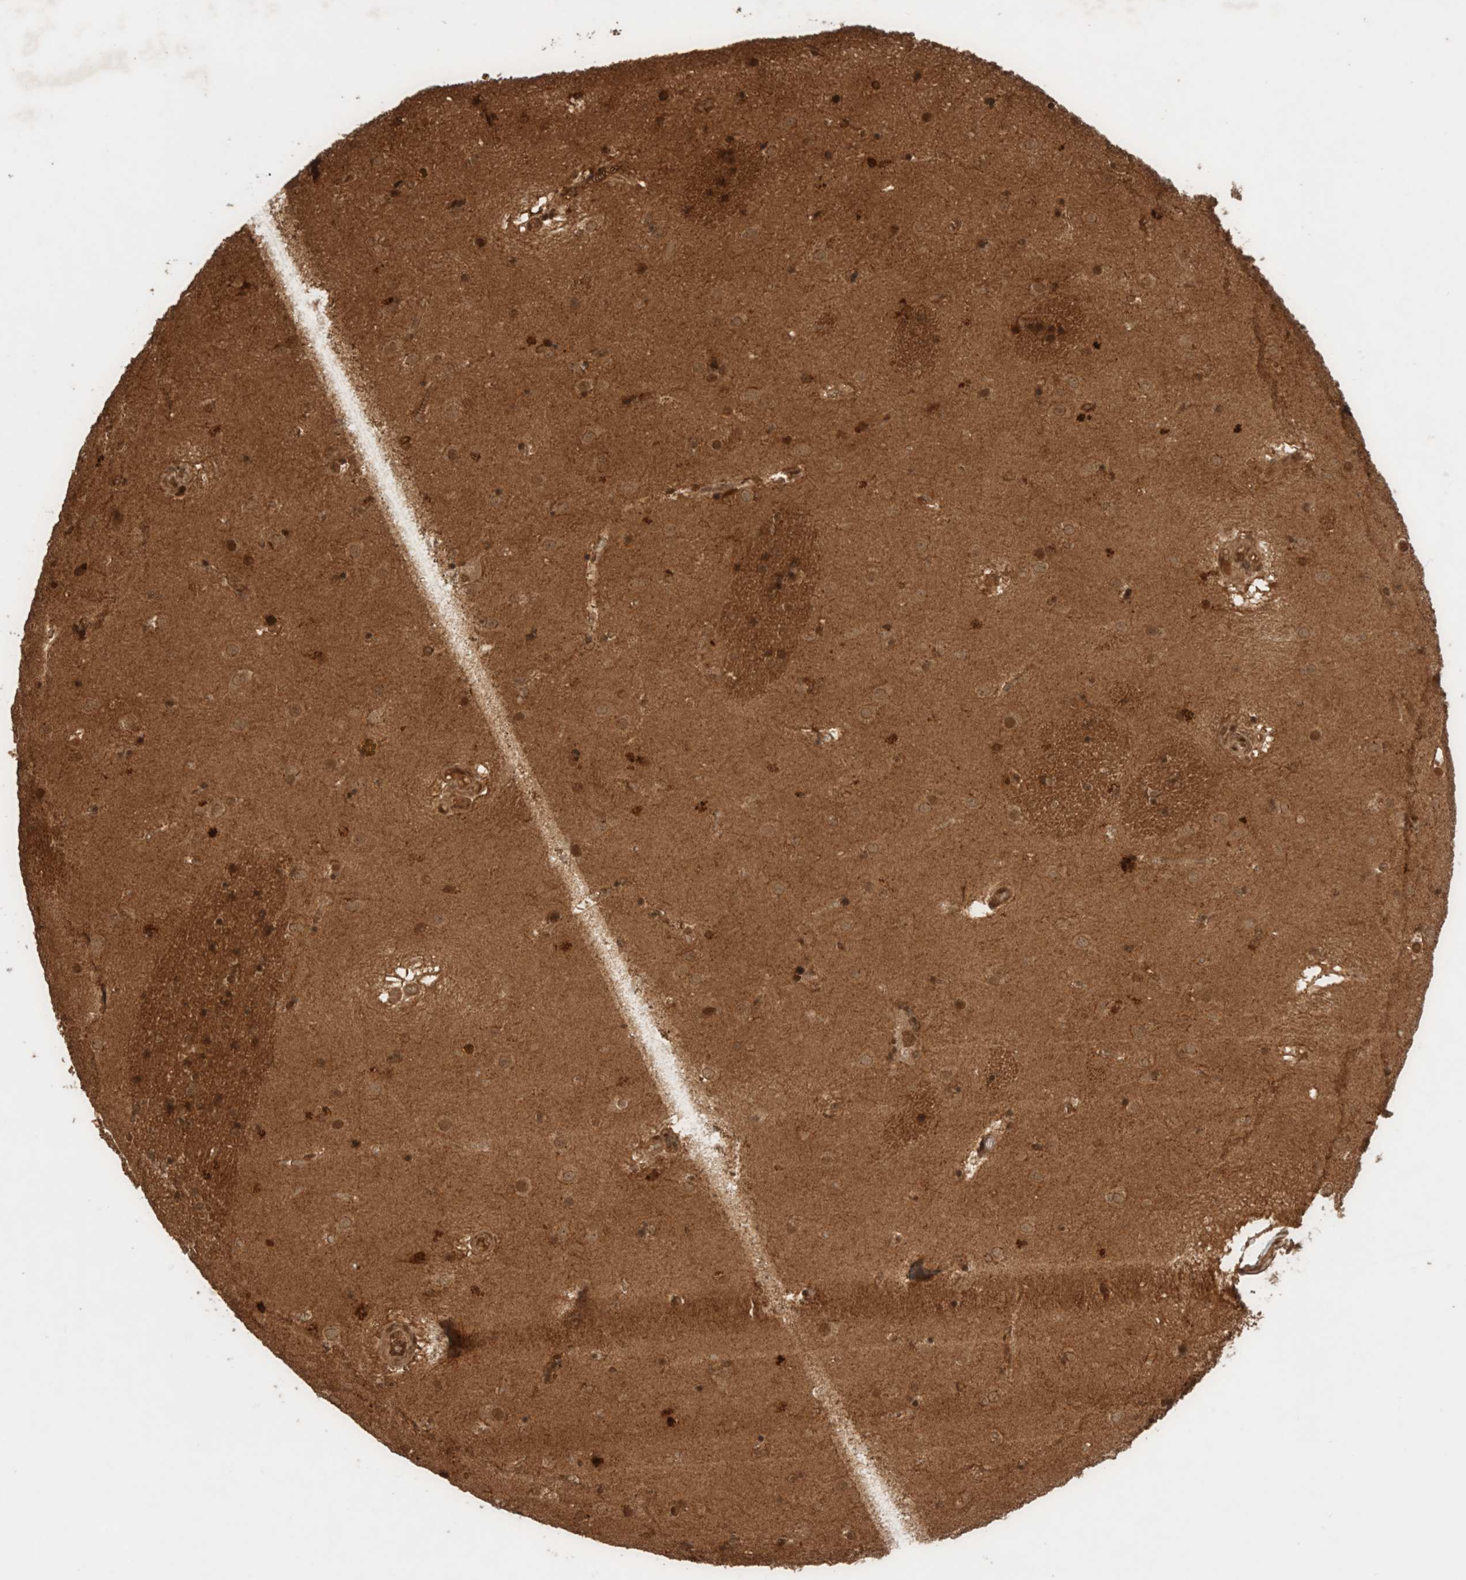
{"staining": {"intensity": "moderate", "quantity": ">75%", "location": "cytoplasmic/membranous,nuclear"}, "tissue": "caudate", "cell_type": "Glial cells", "image_type": "normal", "snomed": [{"axis": "morphology", "description": "Normal tissue, NOS"}, {"axis": "topography", "description": "Lateral ventricle wall"}], "caption": "A brown stain highlights moderate cytoplasmic/membranous,nuclear expression of a protein in glial cells of benign caudate. (IHC, brightfield microscopy, high magnification).", "gene": "CNTROB", "patient": {"sex": "male", "age": 70}}